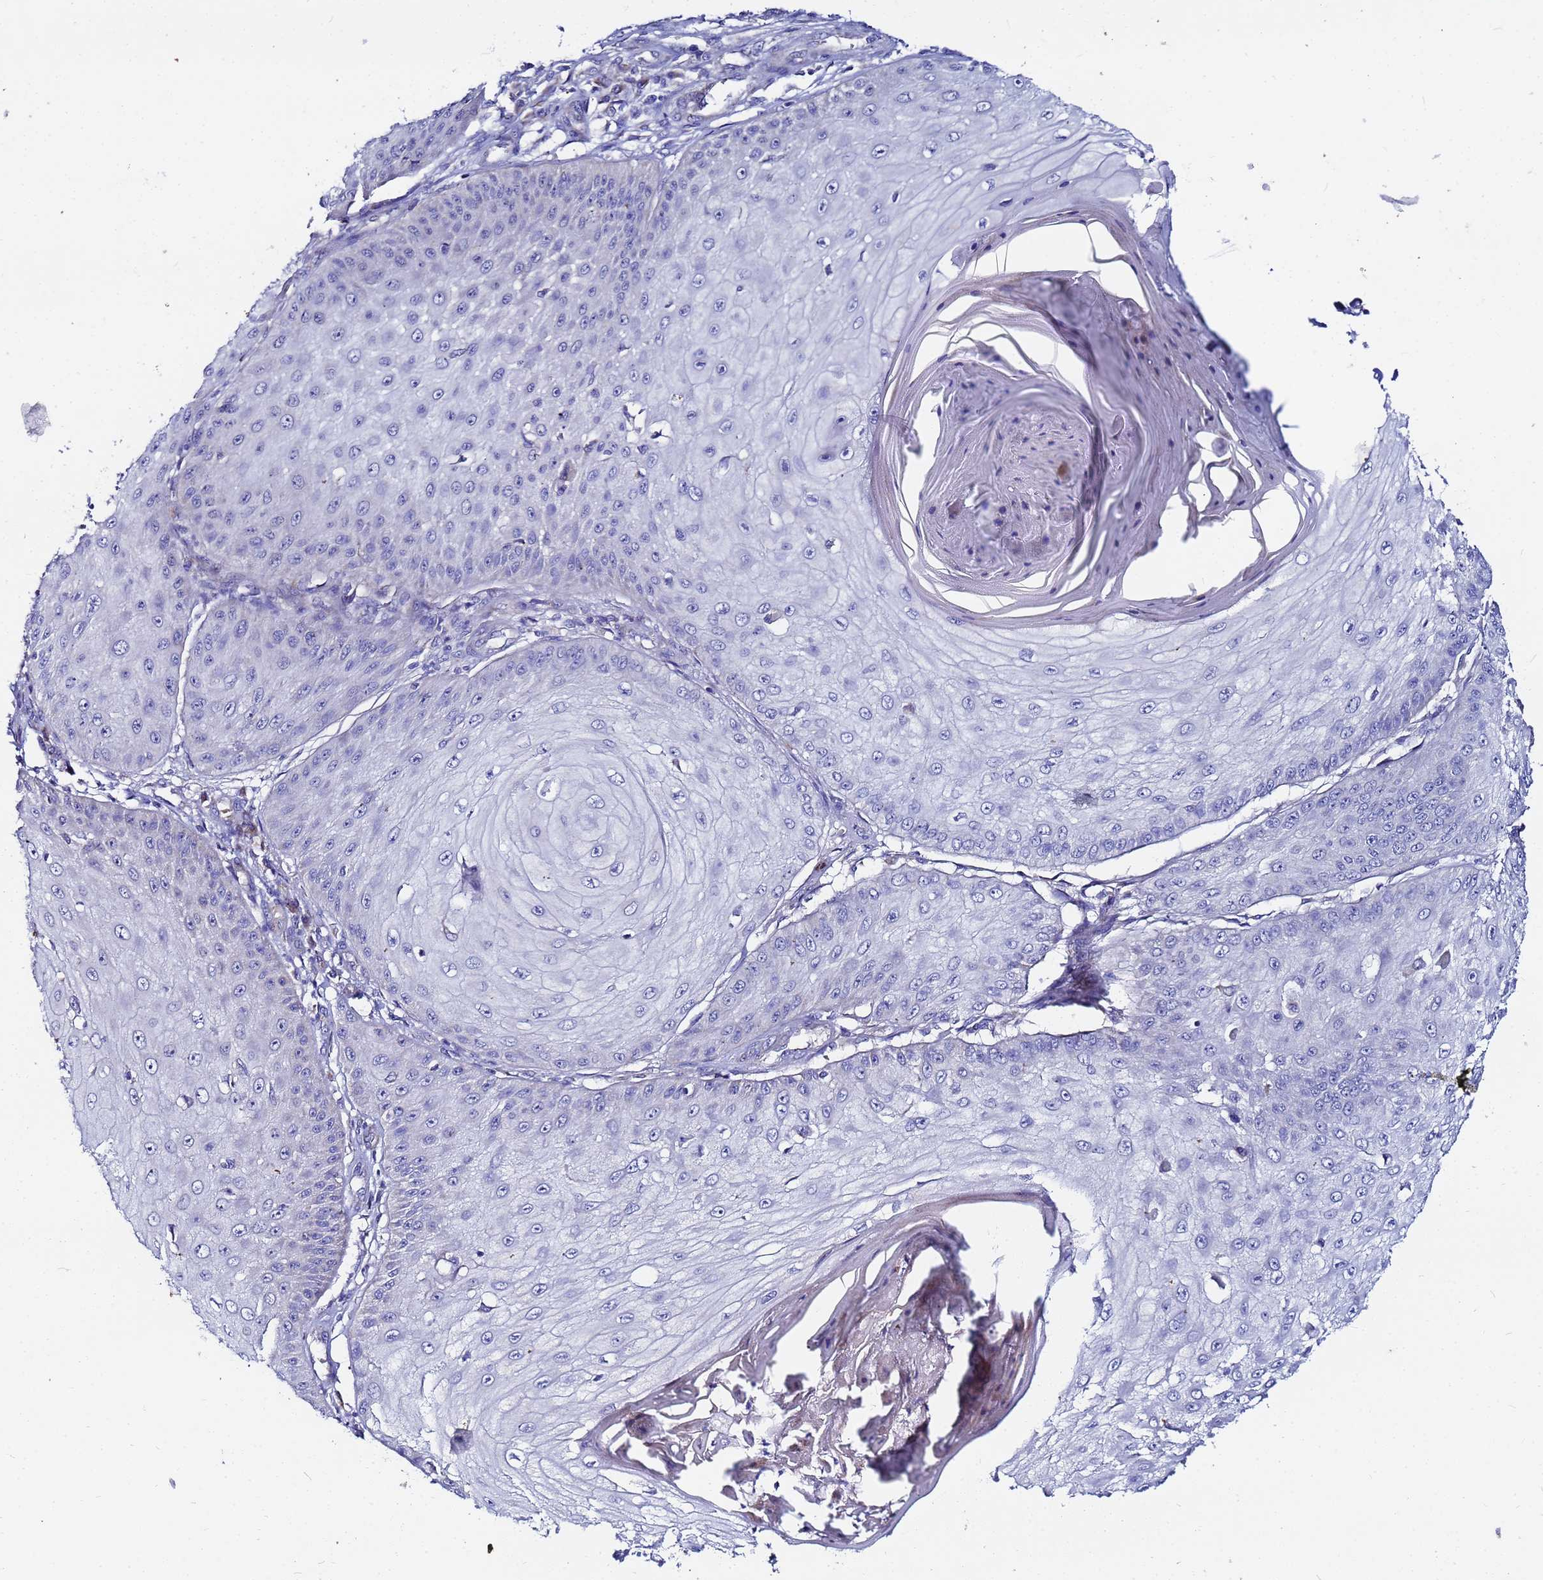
{"staining": {"intensity": "negative", "quantity": "none", "location": "none"}, "tissue": "skin cancer", "cell_type": "Tumor cells", "image_type": "cancer", "snomed": [{"axis": "morphology", "description": "Squamous cell carcinoma, NOS"}, {"axis": "topography", "description": "Skin"}], "caption": "Immunohistochemistry (IHC) histopathology image of neoplastic tissue: human skin squamous cell carcinoma stained with DAB (3,3'-diaminobenzidine) exhibits no significant protein expression in tumor cells.", "gene": "FAHD2A", "patient": {"sex": "male", "age": 70}}